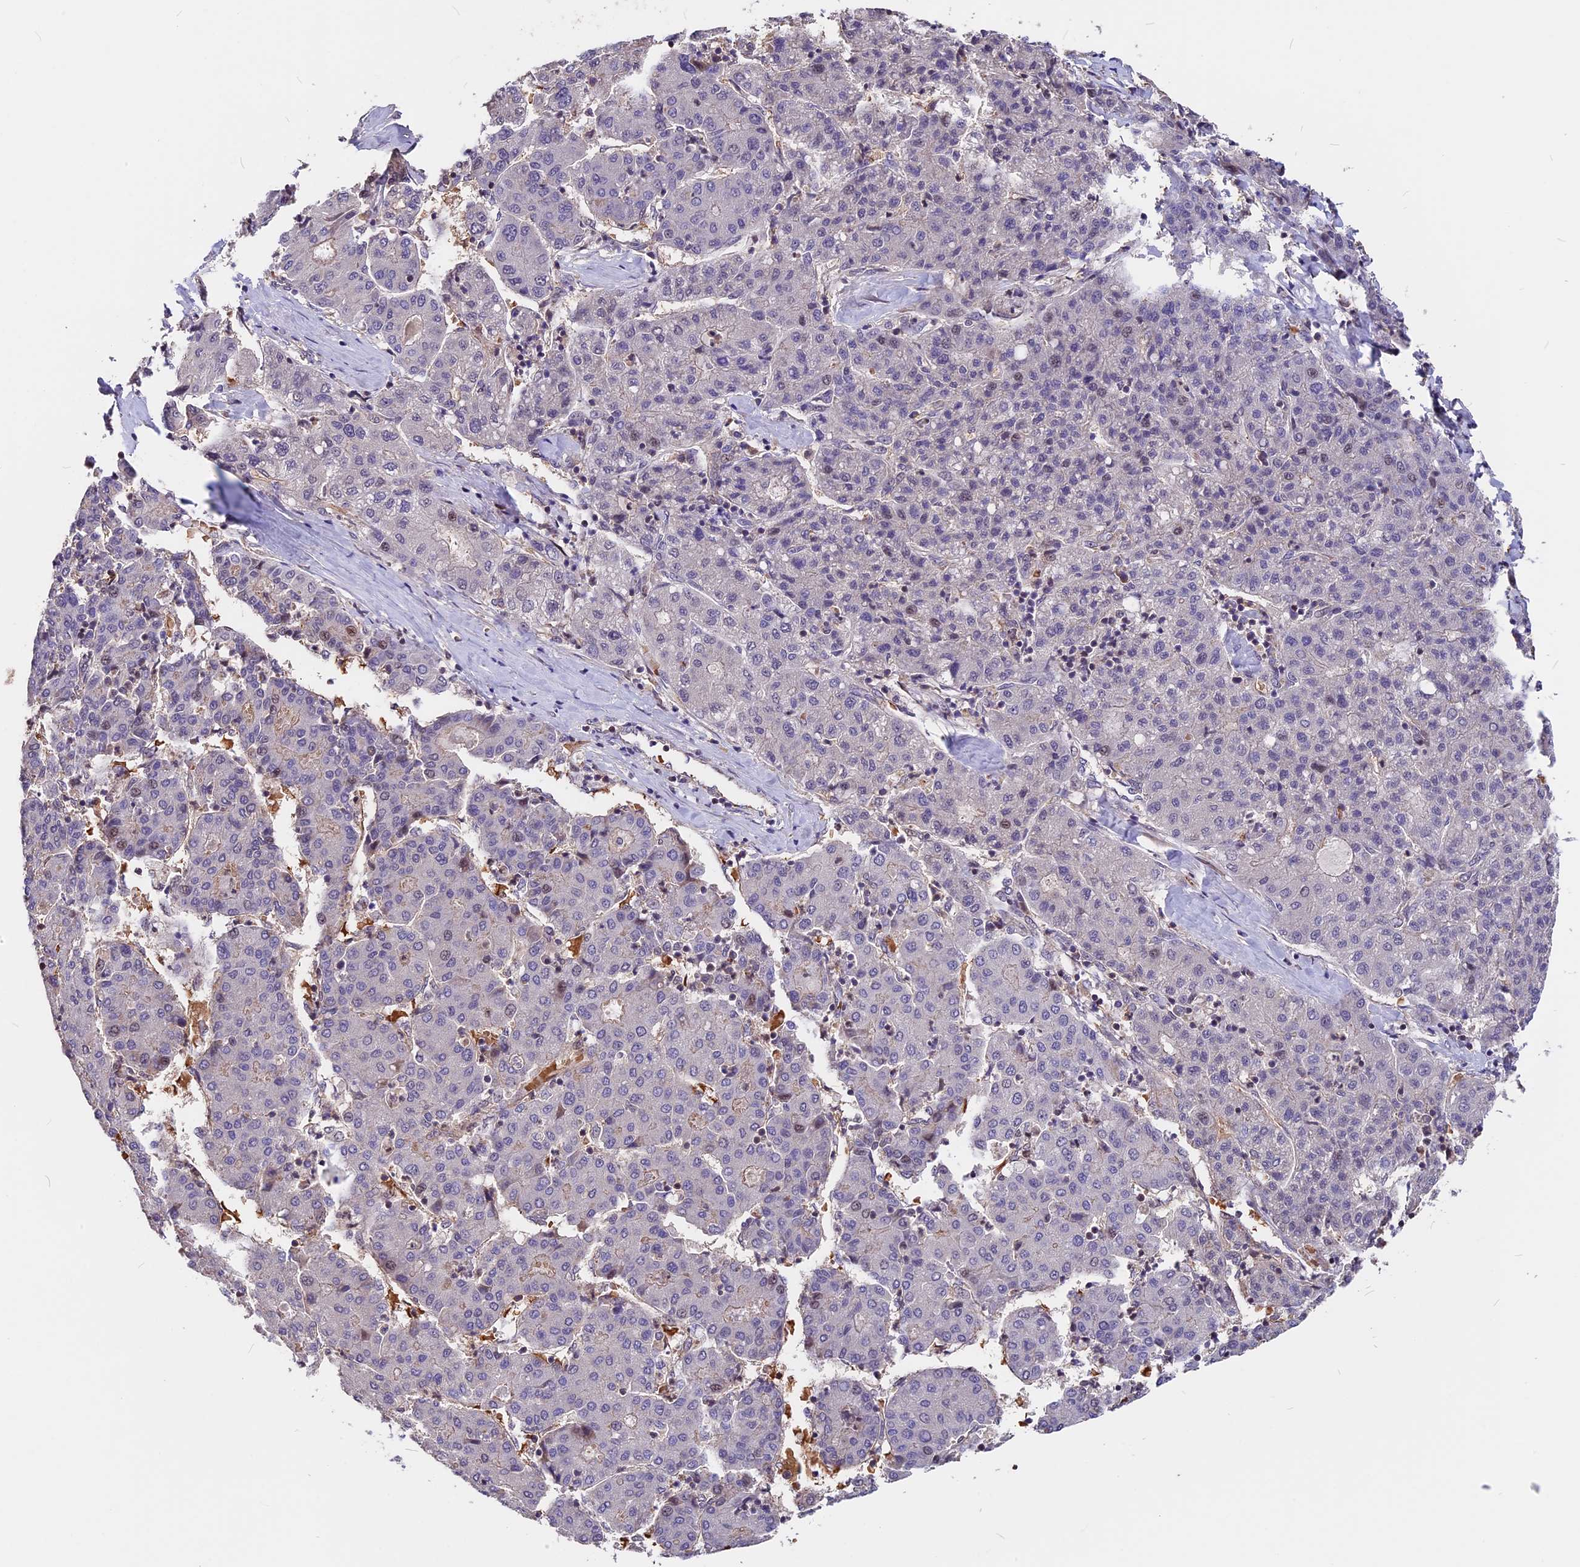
{"staining": {"intensity": "negative", "quantity": "none", "location": "none"}, "tissue": "liver cancer", "cell_type": "Tumor cells", "image_type": "cancer", "snomed": [{"axis": "morphology", "description": "Carcinoma, Hepatocellular, NOS"}, {"axis": "topography", "description": "Liver"}], "caption": "Micrograph shows no protein positivity in tumor cells of liver cancer (hepatocellular carcinoma) tissue. (Immunohistochemistry (ihc), brightfield microscopy, high magnification).", "gene": "ZC3H10", "patient": {"sex": "male", "age": 65}}